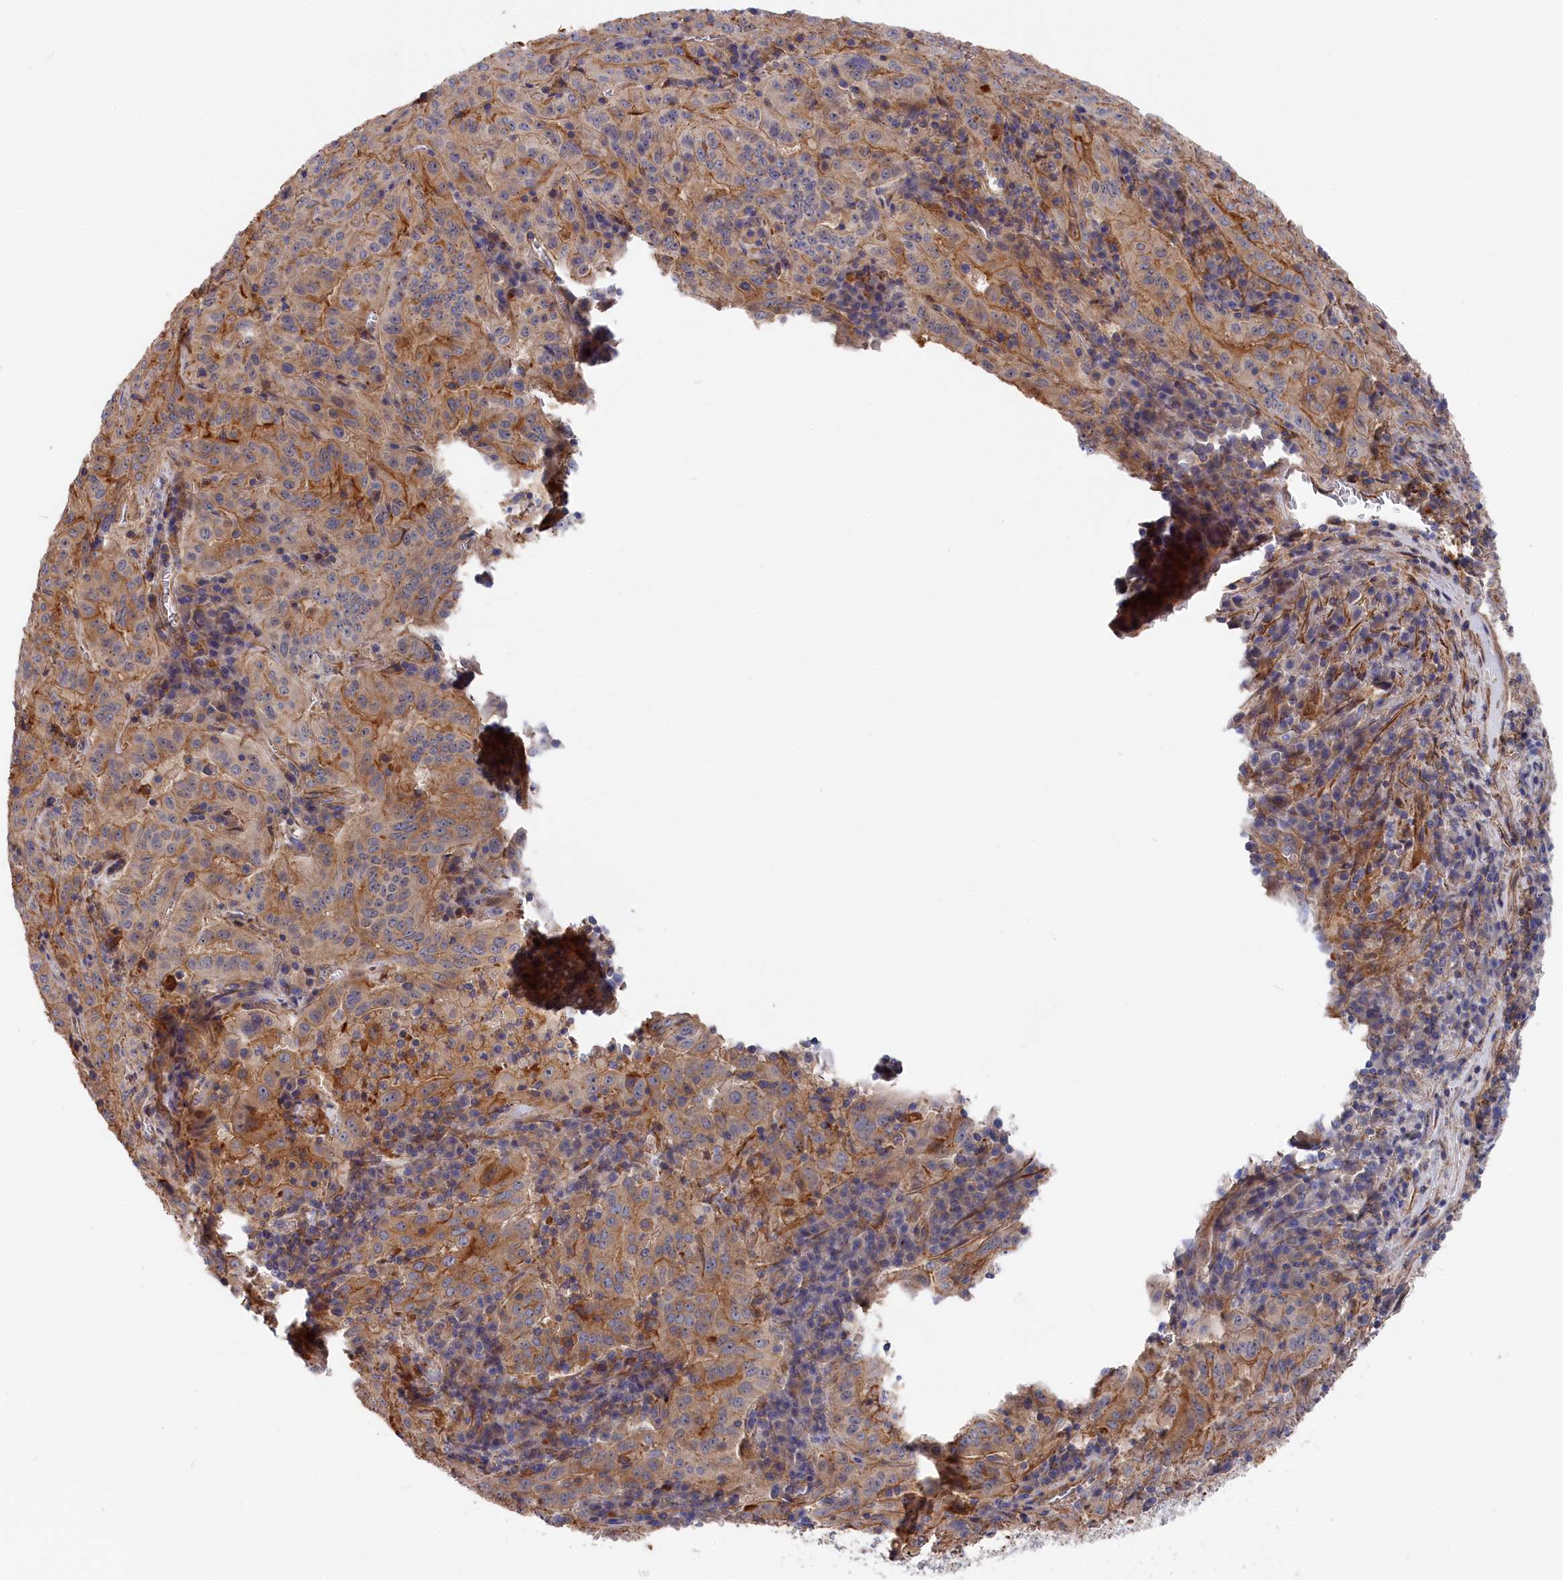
{"staining": {"intensity": "moderate", "quantity": "25%-75%", "location": "cytoplasmic/membranous"}, "tissue": "pancreatic cancer", "cell_type": "Tumor cells", "image_type": "cancer", "snomed": [{"axis": "morphology", "description": "Adenocarcinoma, NOS"}, {"axis": "topography", "description": "Pancreas"}], "caption": "A brown stain highlights moderate cytoplasmic/membranous positivity of a protein in pancreatic adenocarcinoma tumor cells. Nuclei are stained in blue.", "gene": "LDHD", "patient": {"sex": "male", "age": 63}}